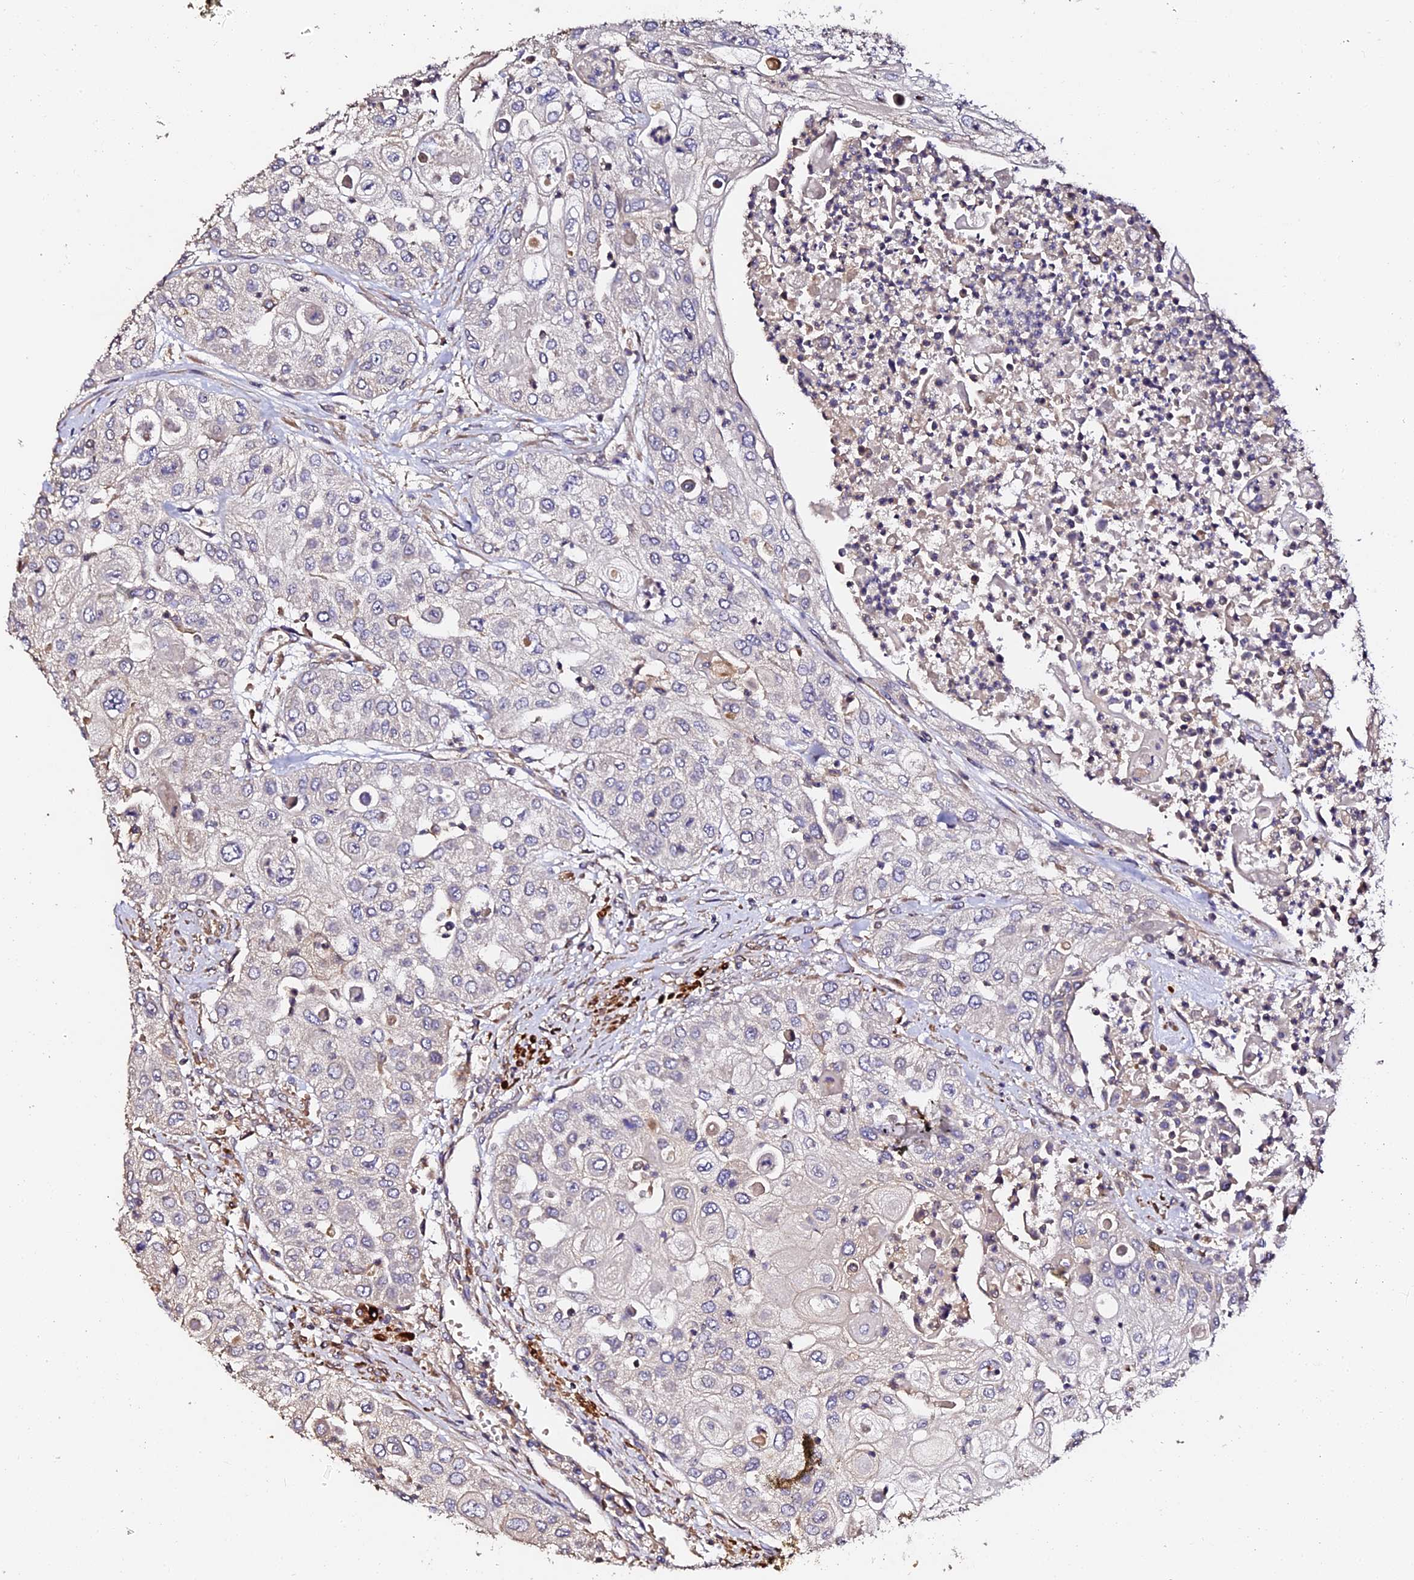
{"staining": {"intensity": "negative", "quantity": "none", "location": "none"}, "tissue": "urothelial cancer", "cell_type": "Tumor cells", "image_type": "cancer", "snomed": [{"axis": "morphology", "description": "Urothelial carcinoma, High grade"}, {"axis": "topography", "description": "Urinary bladder"}], "caption": "High power microscopy micrograph of an IHC micrograph of urothelial cancer, revealing no significant expression in tumor cells.", "gene": "TDO2", "patient": {"sex": "female", "age": 79}}